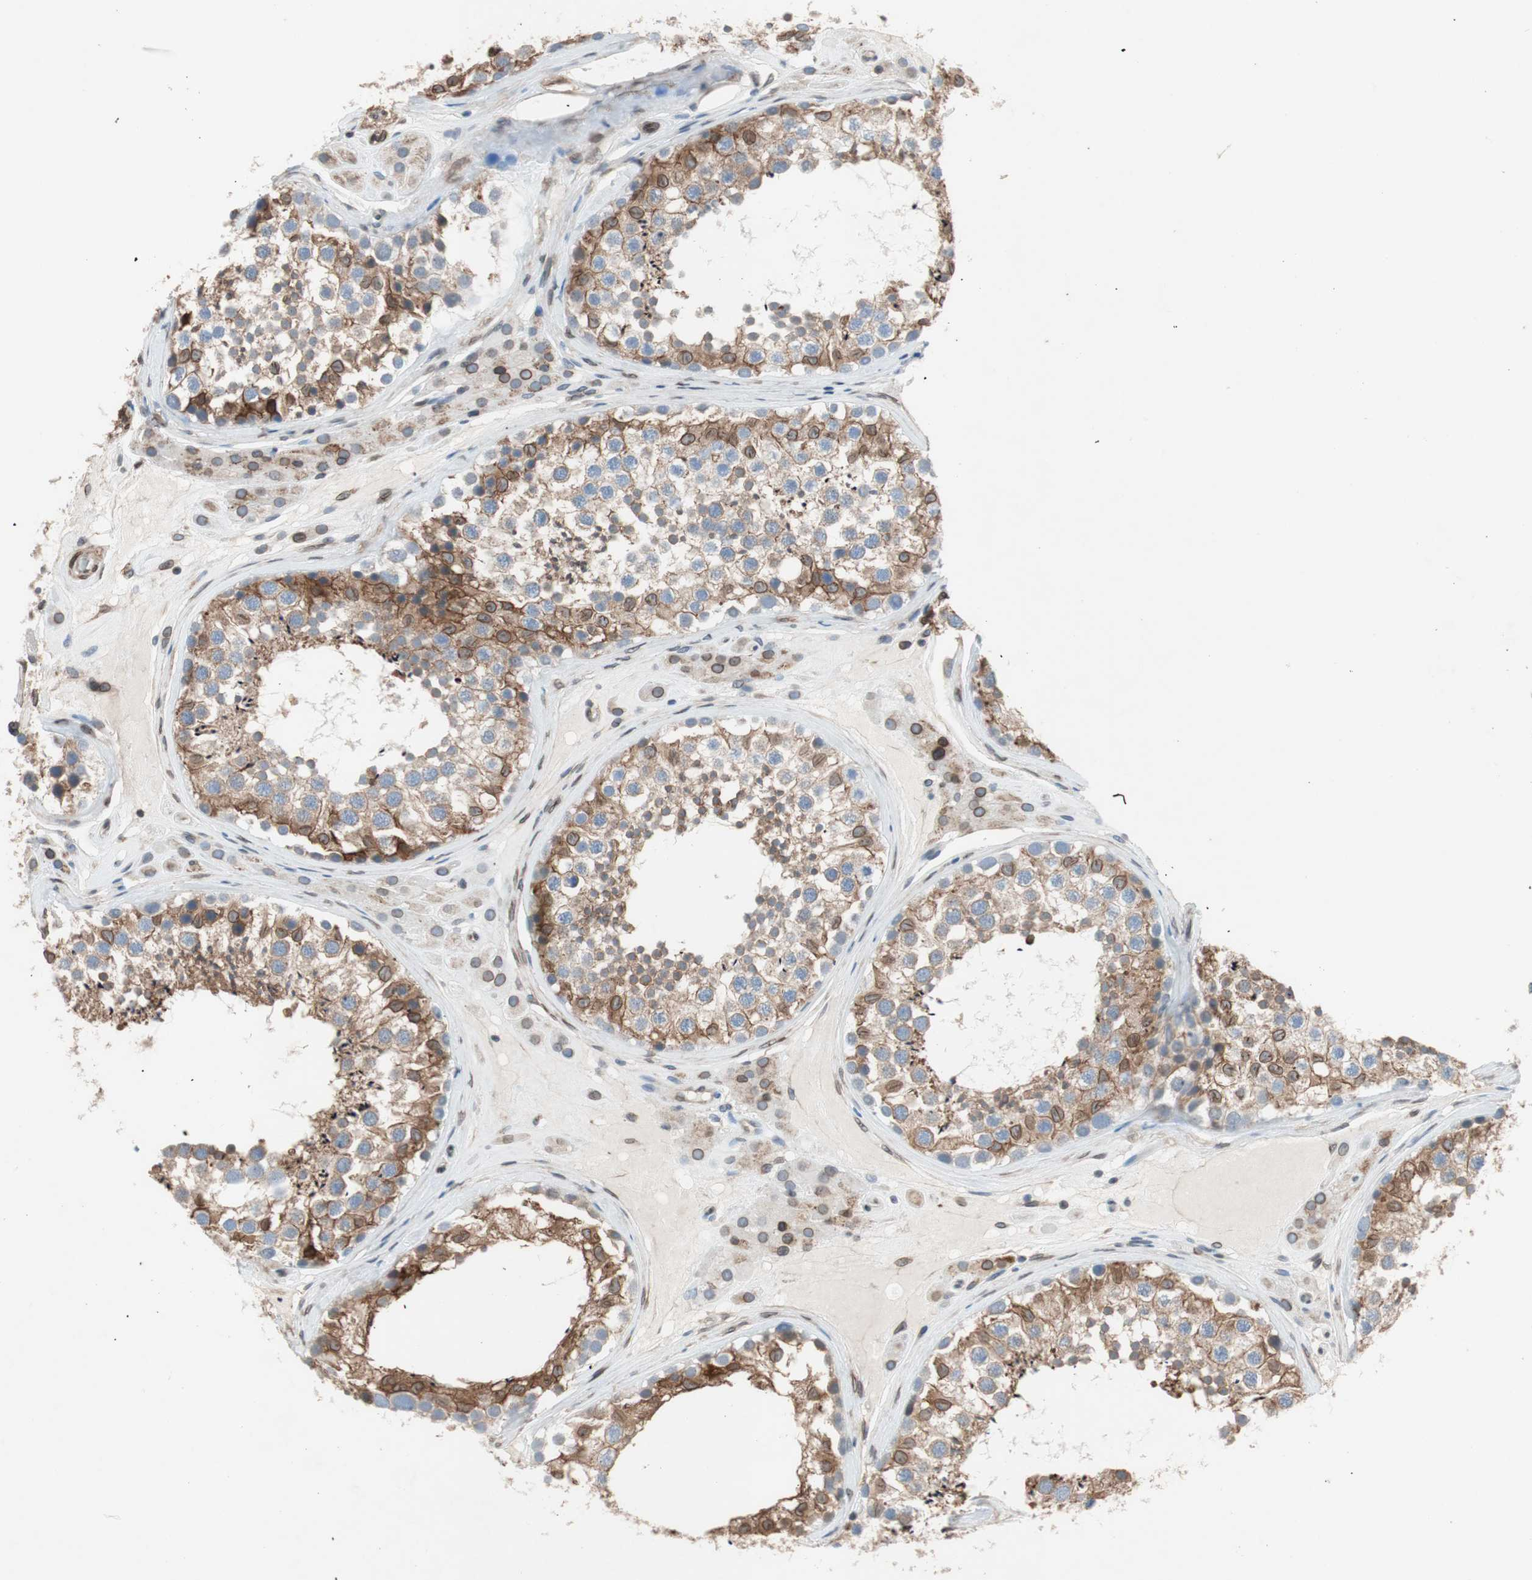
{"staining": {"intensity": "moderate", "quantity": ">75%", "location": "cytoplasmic/membranous,nuclear"}, "tissue": "testis", "cell_type": "Cells in seminiferous ducts", "image_type": "normal", "snomed": [{"axis": "morphology", "description": "Normal tissue, NOS"}, {"axis": "topography", "description": "Testis"}], "caption": "An immunohistochemistry (IHC) photomicrograph of normal tissue is shown. Protein staining in brown highlights moderate cytoplasmic/membranous,nuclear positivity in testis within cells in seminiferous ducts. (Brightfield microscopy of DAB IHC at high magnification).", "gene": "ARNT2", "patient": {"sex": "male", "age": 46}}